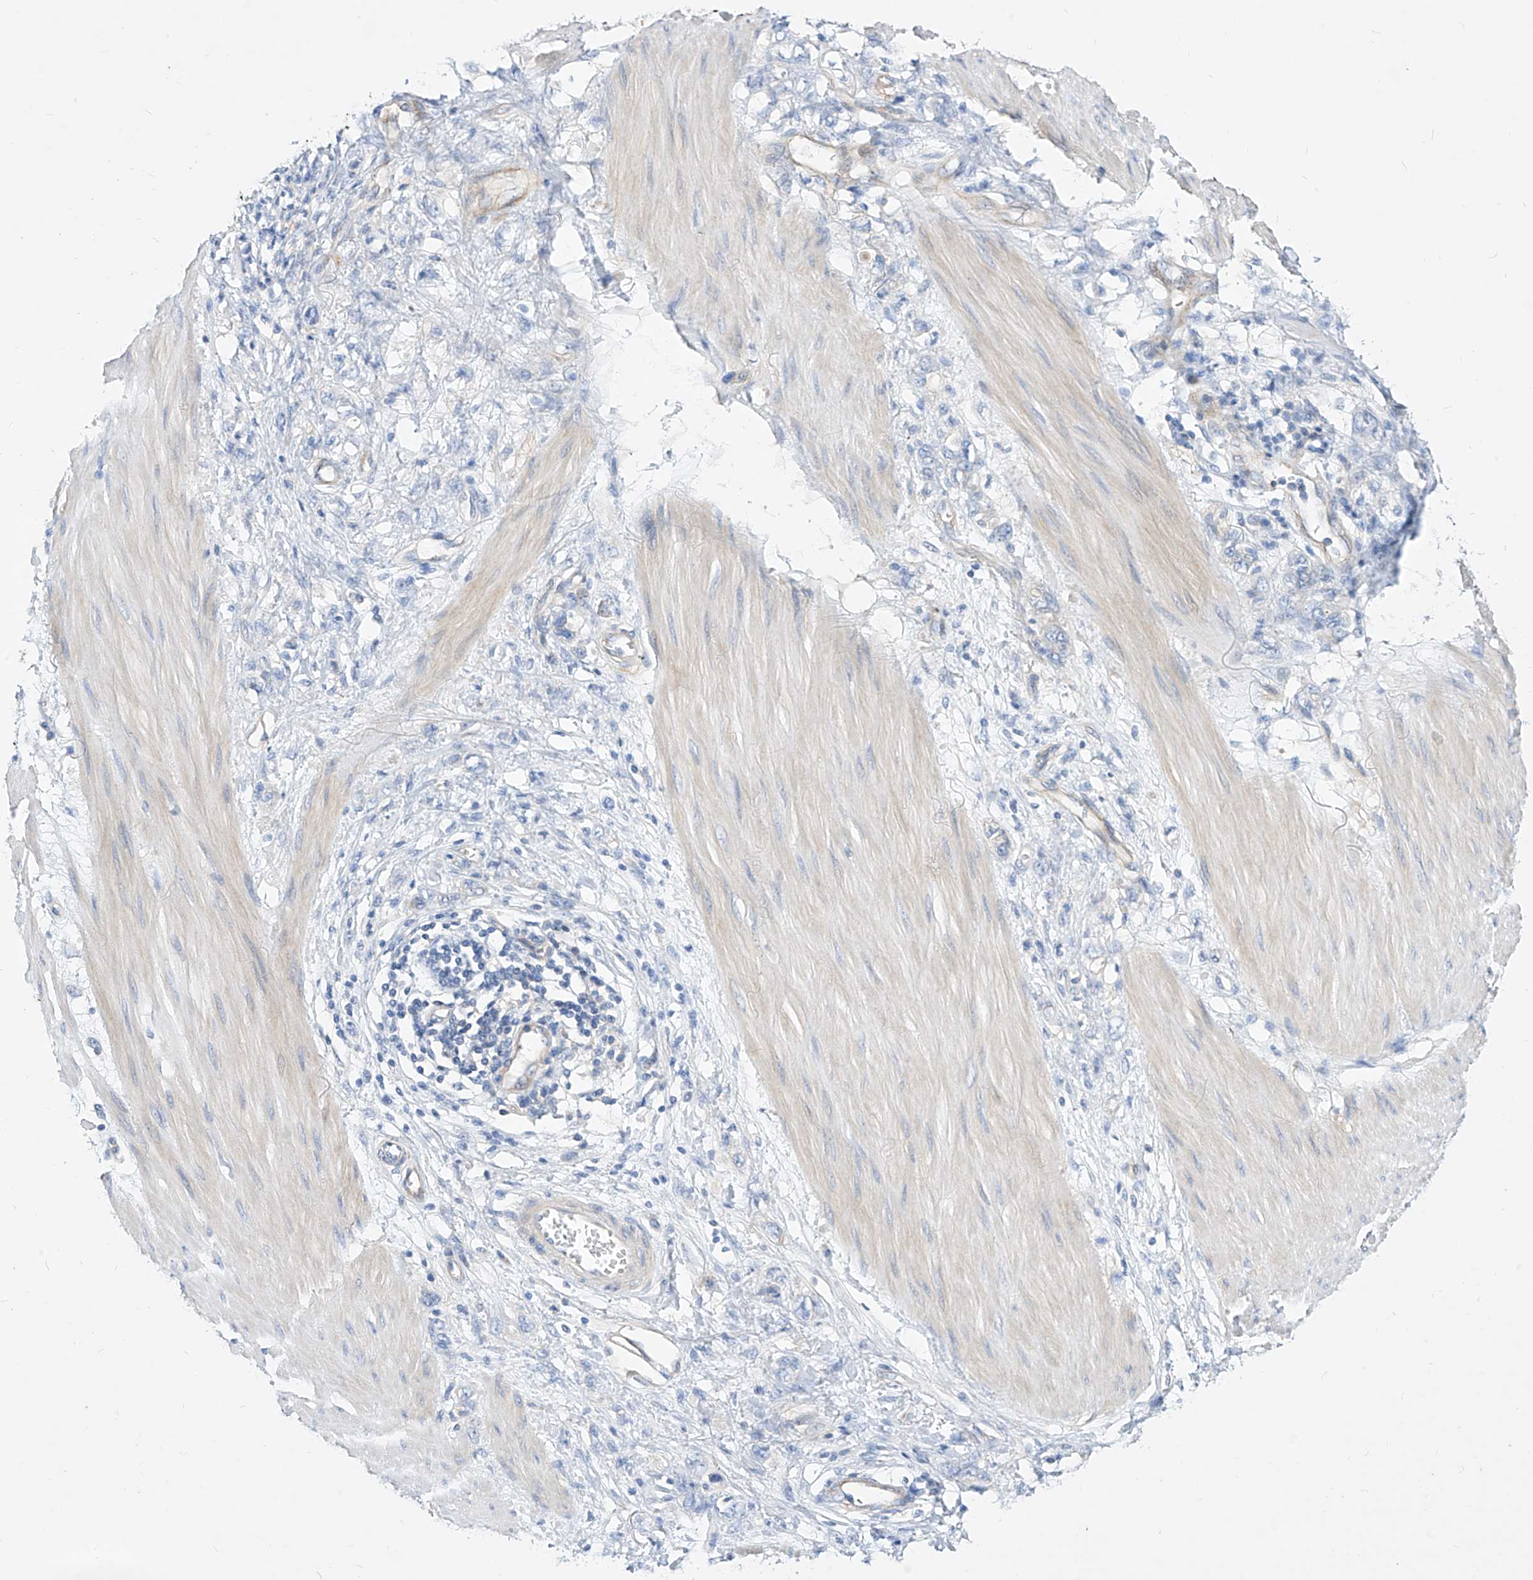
{"staining": {"intensity": "negative", "quantity": "none", "location": "none"}, "tissue": "stomach cancer", "cell_type": "Tumor cells", "image_type": "cancer", "snomed": [{"axis": "morphology", "description": "Adenocarcinoma, NOS"}, {"axis": "topography", "description": "Stomach"}], "caption": "This photomicrograph is of adenocarcinoma (stomach) stained with immunohistochemistry (IHC) to label a protein in brown with the nuclei are counter-stained blue. There is no staining in tumor cells. (DAB immunohistochemistry, high magnification).", "gene": "SCGB2A1", "patient": {"sex": "female", "age": 76}}